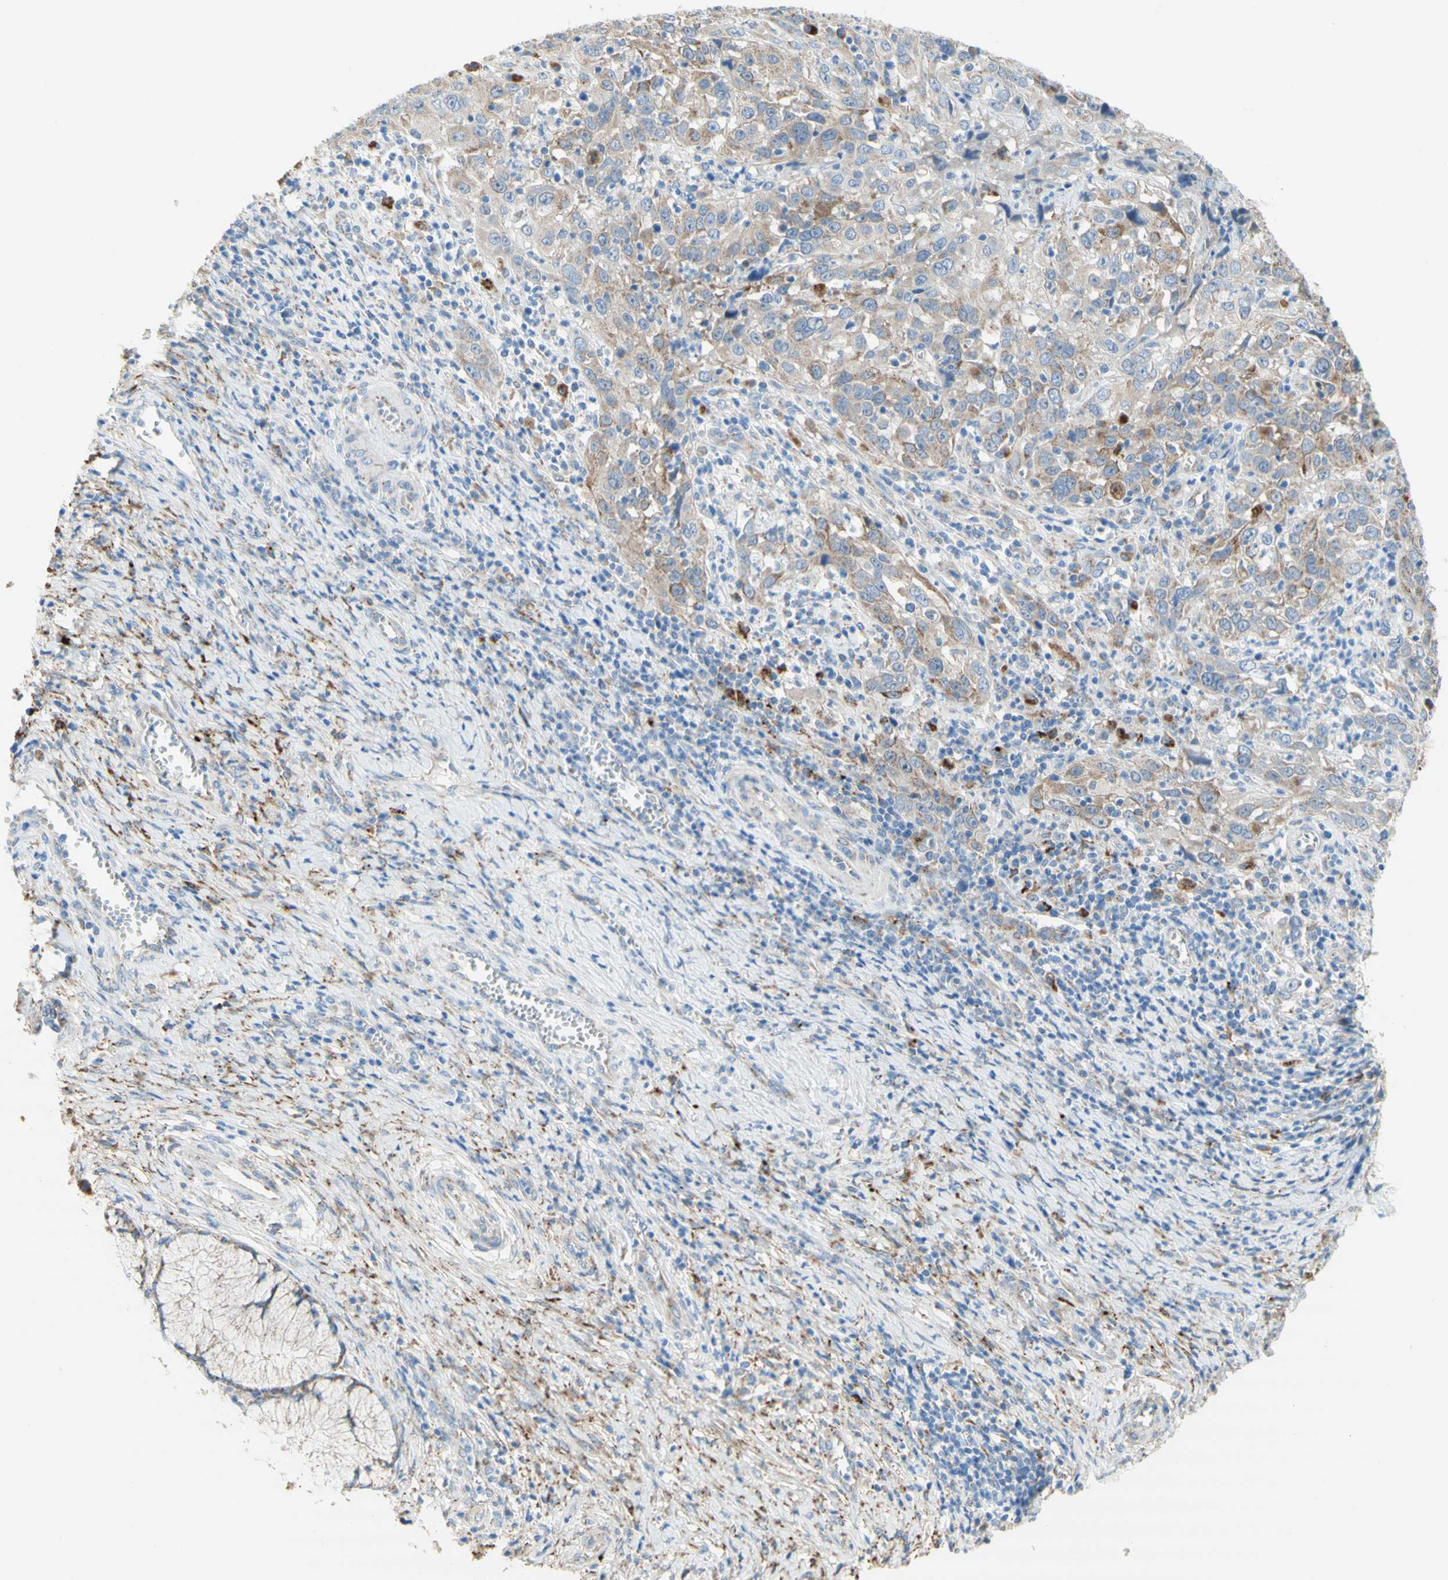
{"staining": {"intensity": "weak", "quantity": ">75%", "location": "cytoplasmic/membranous"}, "tissue": "cervical cancer", "cell_type": "Tumor cells", "image_type": "cancer", "snomed": [{"axis": "morphology", "description": "Squamous cell carcinoma, NOS"}, {"axis": "topography", "description": "Cervix"}], "caption": "An IHC micrograph of neoplastic tissue is shown. Protein staining in brown highlights weak cytoplasmic/membranous positivity in cervical squamous cell carcinoma within tumor cells. The staining was performed using DAB, with brown indicating positive protein expression. Nuclei are stained blue with hematoxylin.", "gene": "URB2", "patient": {"sex": "female", "age": 32}}